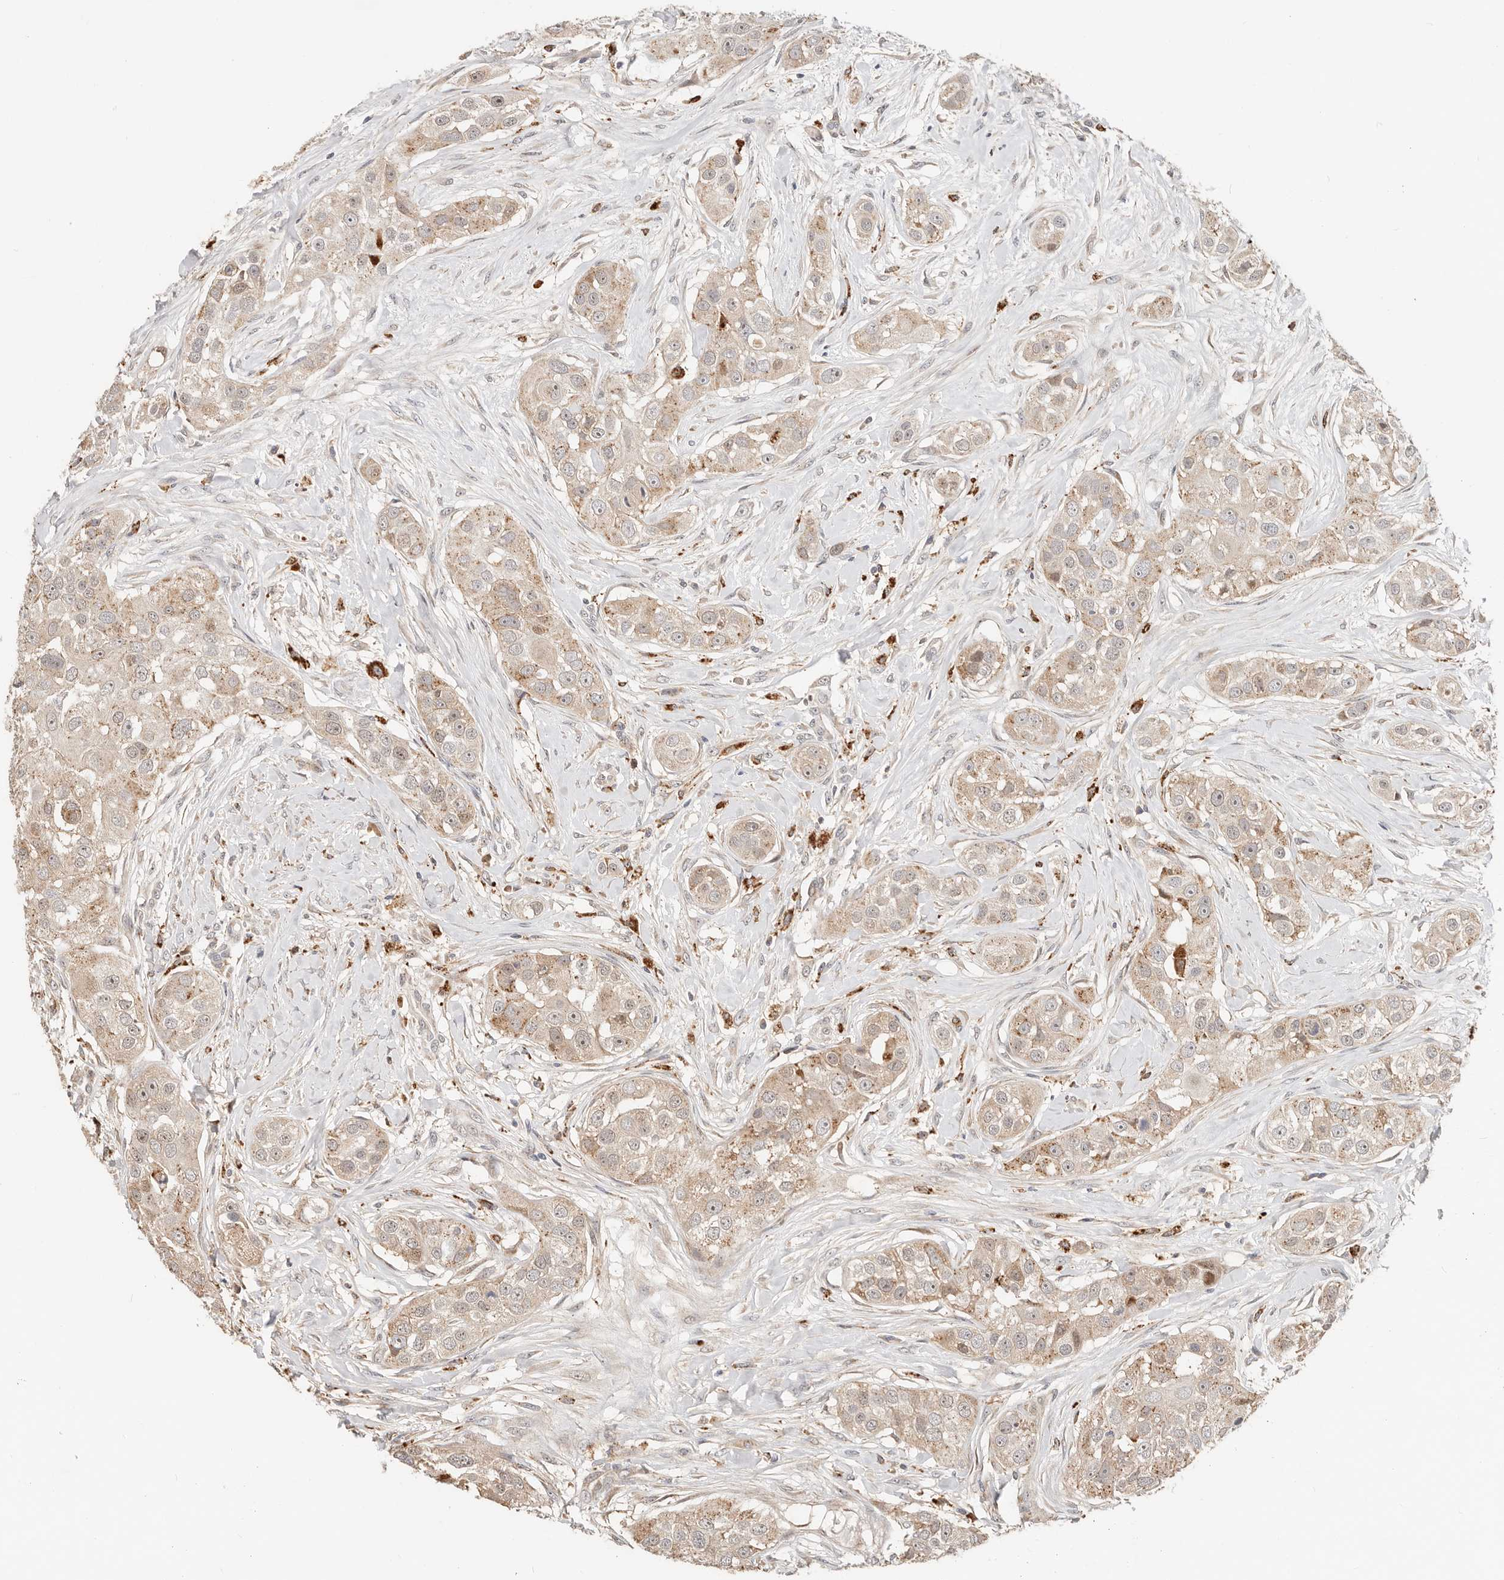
{"staining": {"intensity": "weak", "quantity": ">75%", "location": "cytoplasmic/membranous"}, "tissue": "head and neck cancer", "cell_type": "Tumor cells", "image_type": "cancer", "snomed": [{"axis": "morphology", "description": "Normal tissue, NOS"}, {"axis": "morphology", "description": "Squamous cell carcinoma, NOS"}, {"axis": "topography", "description": "Skeletal muscle"}, {"axis": "topography", "description": "Head-Neck"}], "caption": "Squamous cell carcinoma (head and neck) stained with immunohistochemistry (IHC) shows weak cytoplasmic/membranous staining in about >75% of tumor cells.", "gene": "ZRANB1", "patient": {"sex": "male", "age": 51}}